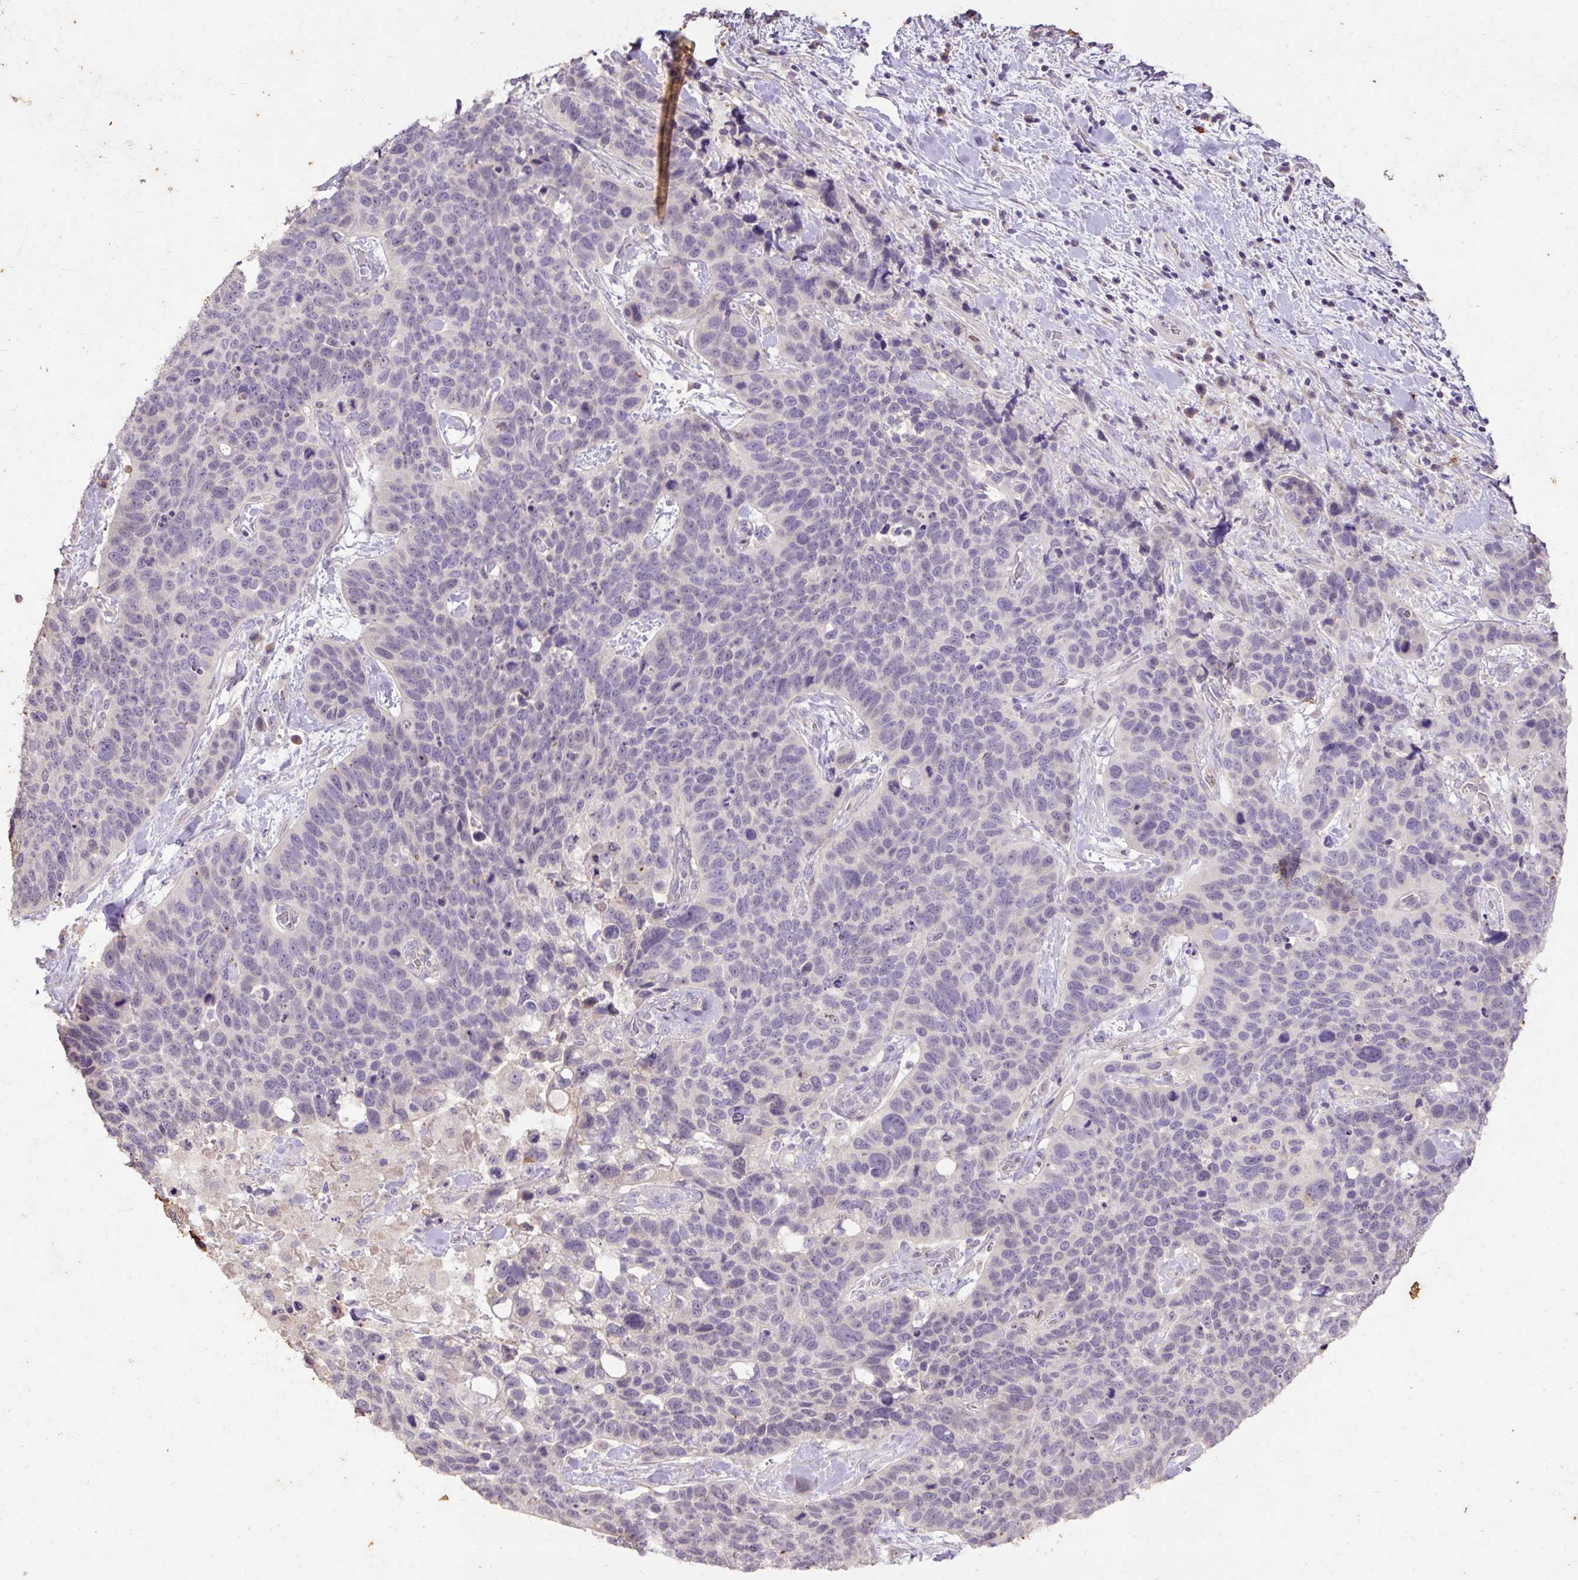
{"staining": {"intensity": "negative", "quantity": "none", "location": "none"}, "tissue": "lung cancer", "cell_type": "Tumor cells", "image_type": "cancer", "snomed": [{"axis": "morphology", "description": "Squamous cell carcinoma, NOS"}, {"axis": "topography", "description": "Lung"}], "caption": "The immunohistochemistry image has no significant staining in tumor cells of lung squamous cell carcinoma tissue.", "gene": "LRTM2", "patient": {"sex": "male", "age": 62}}